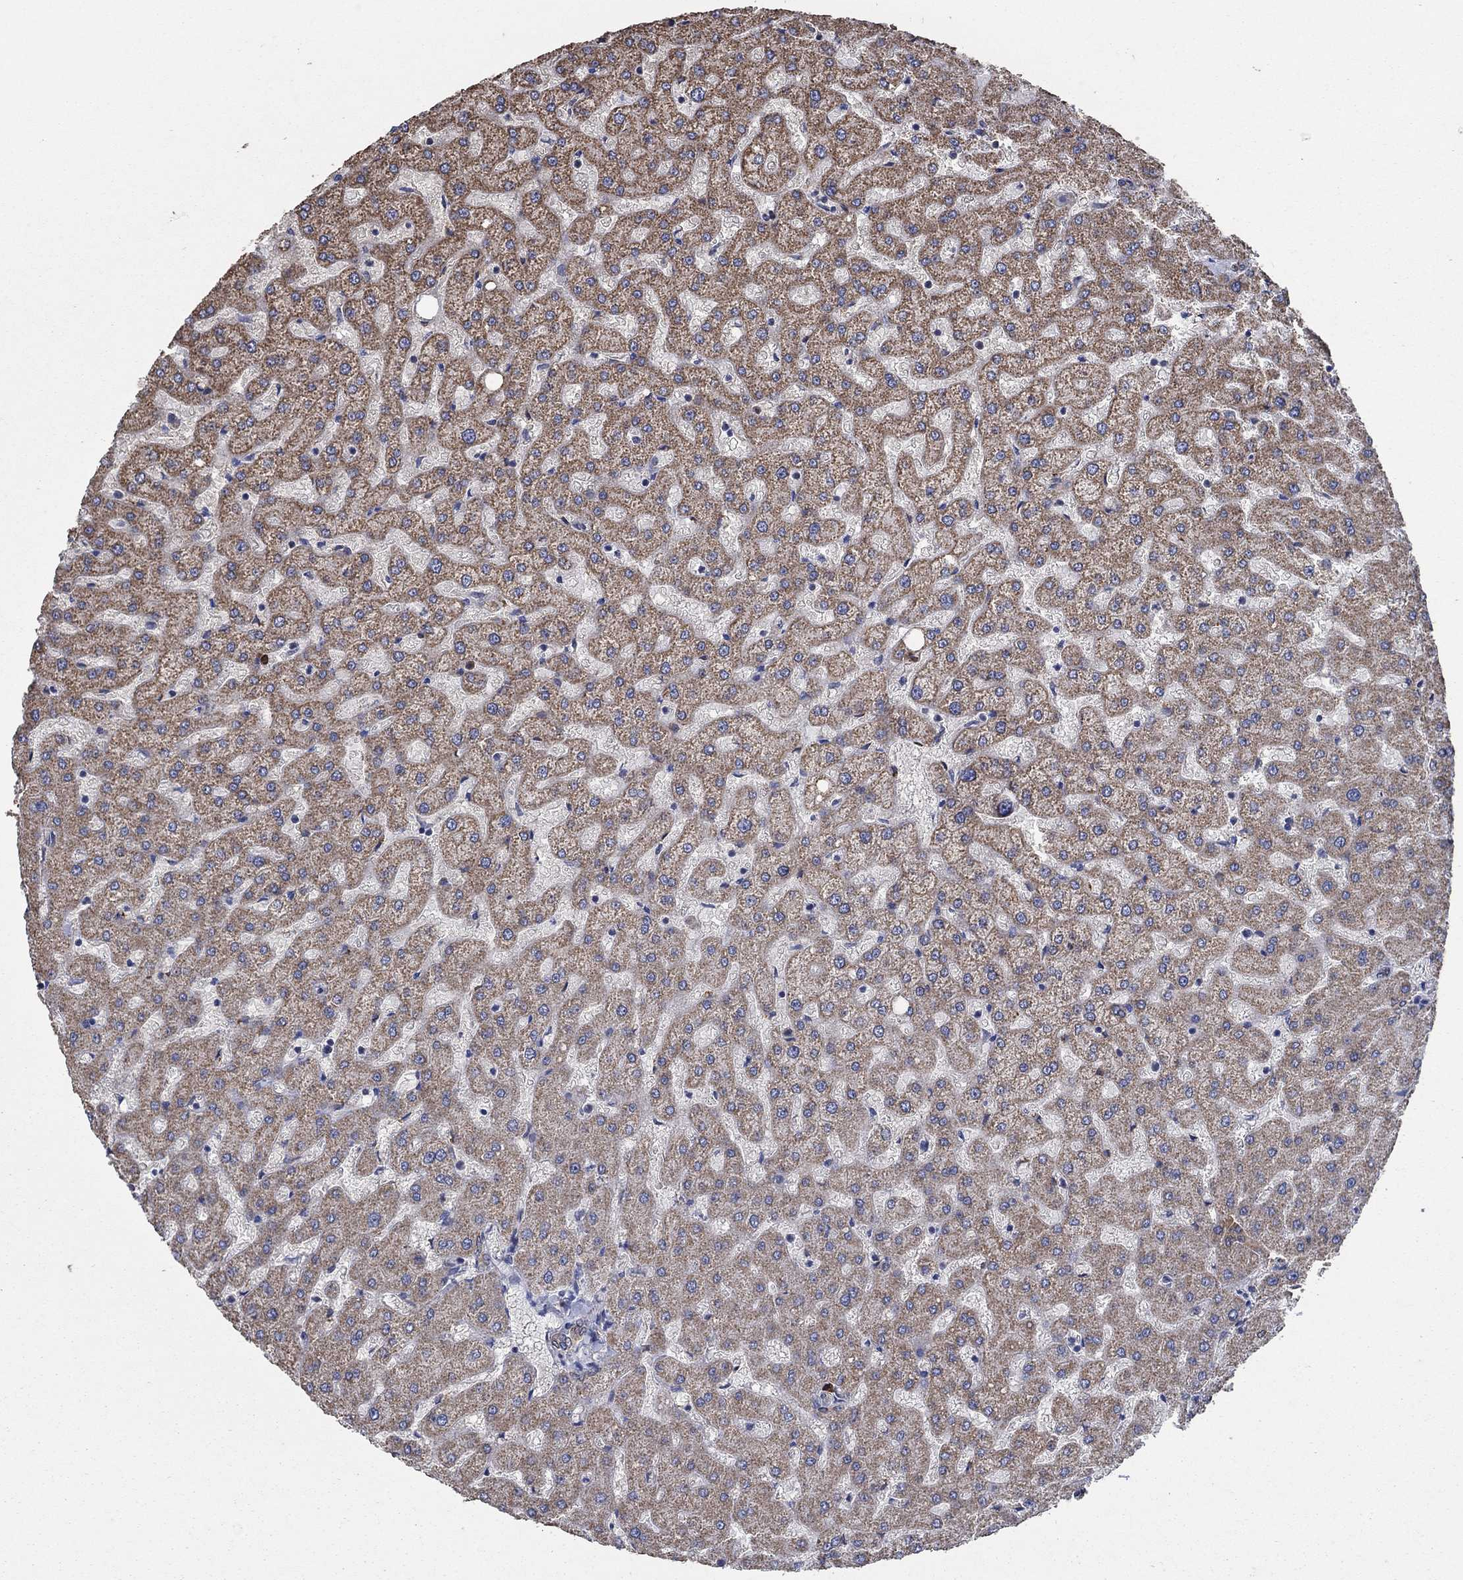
{"staining": {"intensity": "negative", "quantity": "none", "location": "none"}, "tissue": "liver", "cell_type": "Cholangiocytes", "image_type": "normal", "snomed": [{"axis": "morphology", "description": "Normal tissue, NOS"}, {"axis": "topography", "description": "Liver"}], "caption": "High magnification brightfield microscopy of normal liver stained with DAB (brown) and counterstained with hematoxylin (blue): cholangiocytes show no significant staining.", "gene": "HID1", "patient": {"sex": "female", "age": 50}}